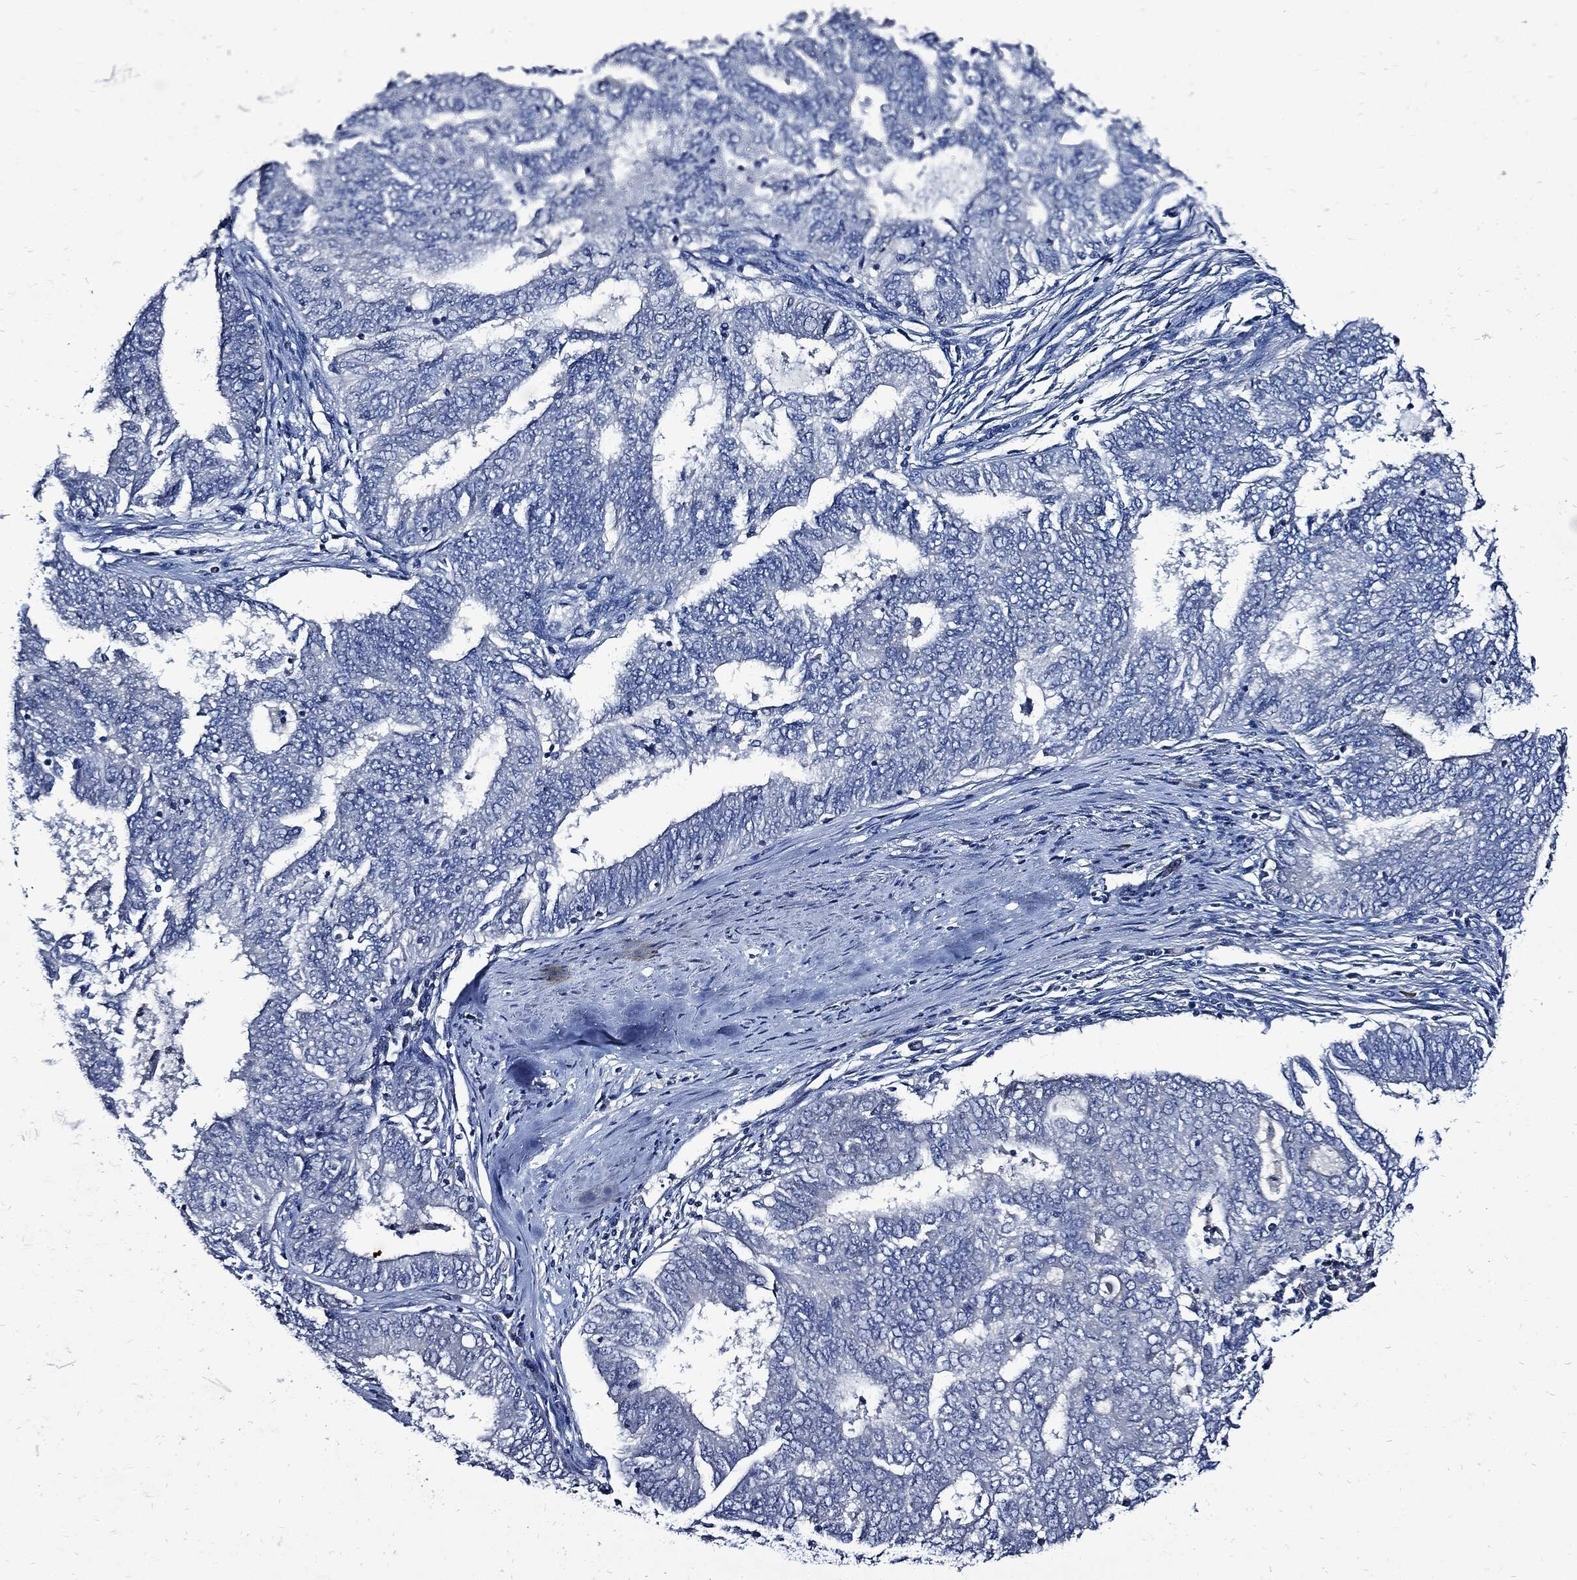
{"staining": {"intensity": "negative", "quantity": "none", "location": "none"}, "tissue": "endometrial cancer", "cell_type": "Tumor cells", "image_type": "cancer", "snomed": [{"axis": "morphology", "description": "Adenocarcinoma, NOS"}, {"axis": "topography", "description": "Endometrium"}], "caption": "IHC image of neoplastic tissue: endometrial cancer (adenocarcinoma) stained with DAB (3,3'-diaminobenzidine) reveals no significant protein expression in tumor cells.", "gene": "CPE", "patient": {"sex": "female", "age": 62}}